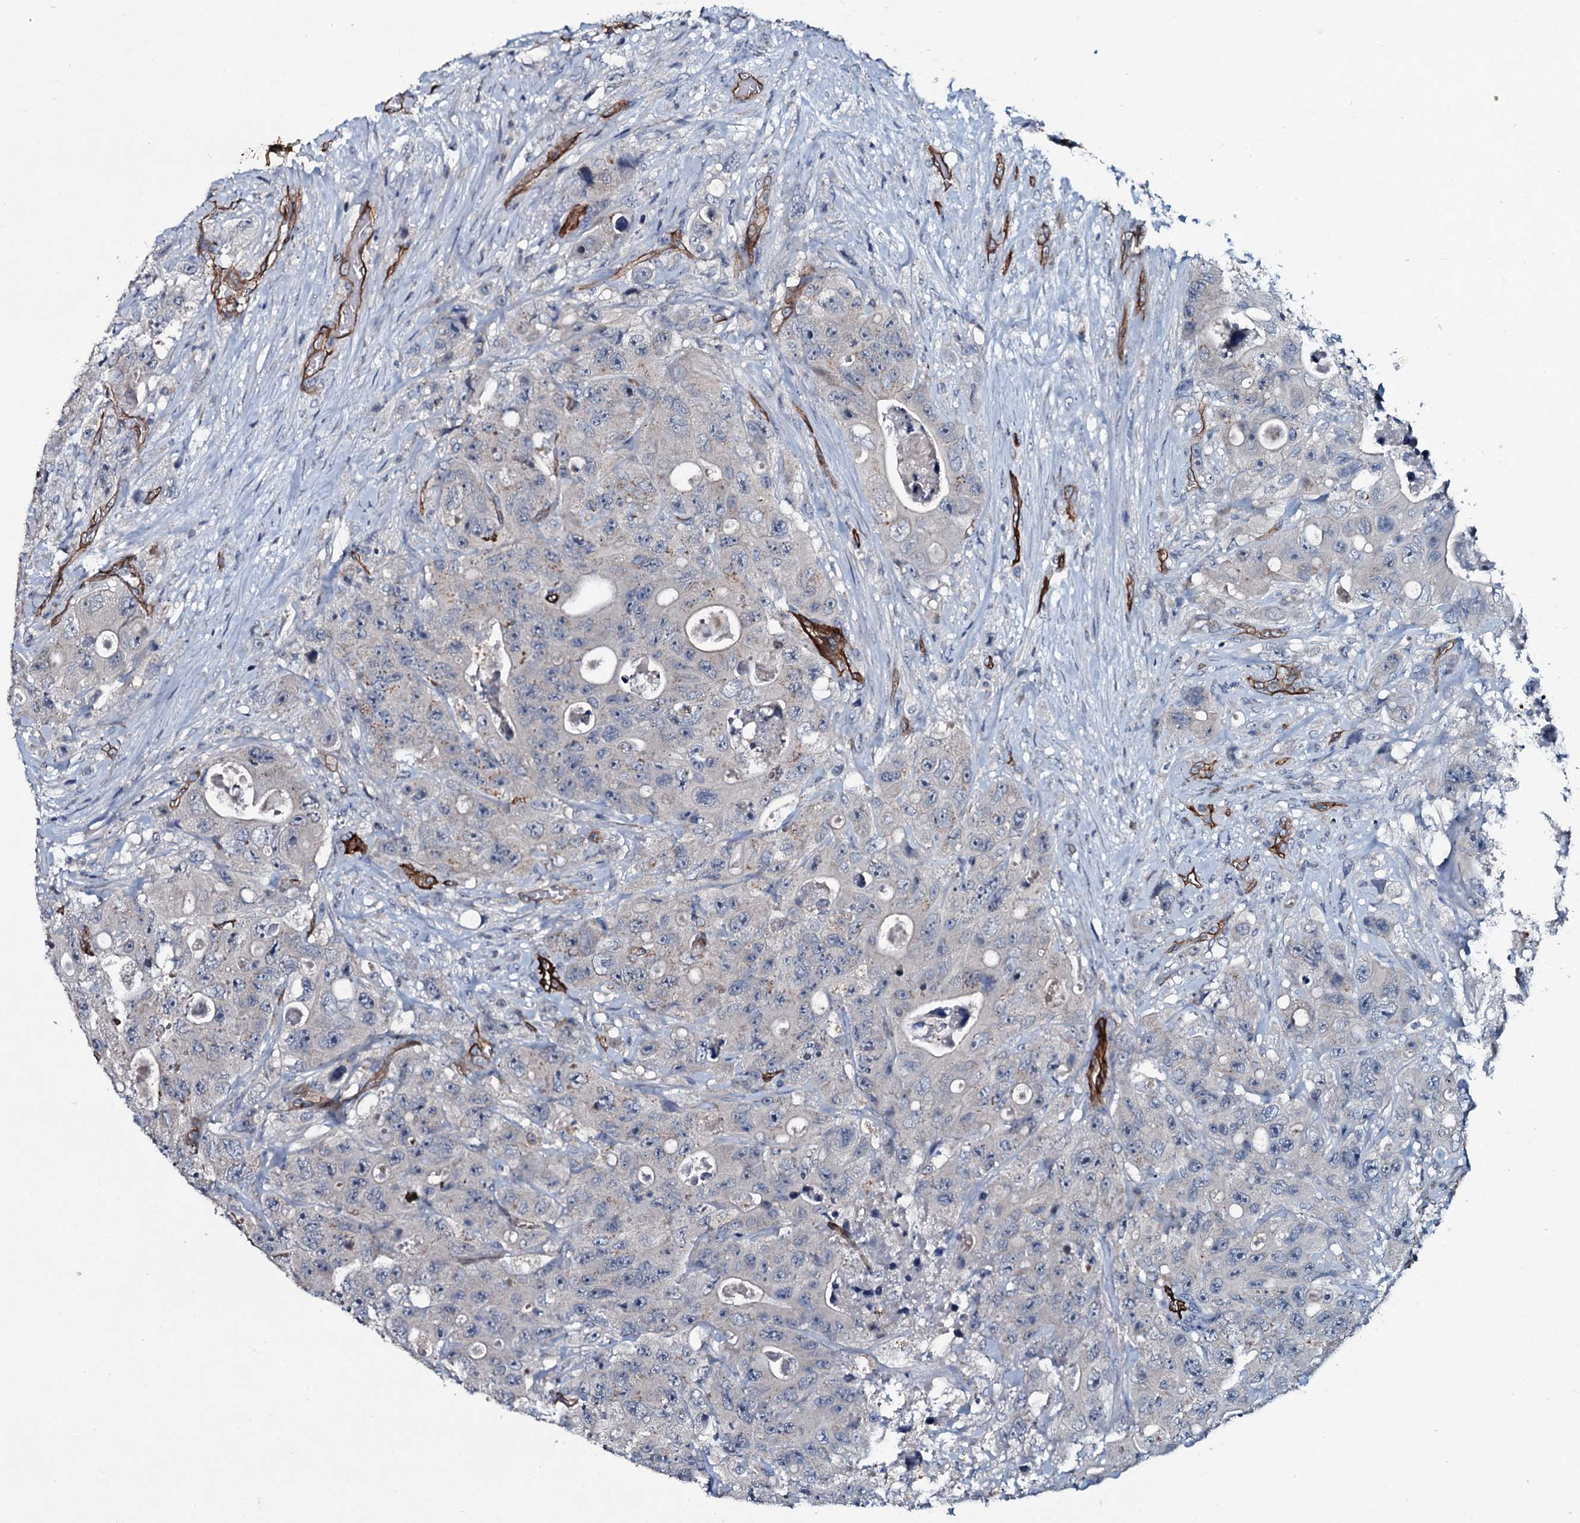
{"staining": {"intensity": "negative", "quantity": "none", "location": "none"}, "tissue": "colorectal cancer", "cell_type": "Tumor cells", "image_type": "cancer", "snomed": [{"axis": "morphology", "description": "Adenocarcinoma, NOS"}, {"axis": "topography", "description": "Colon"}], "caption": "Protein analysis of colorectal cancer (adenocarcinoma) shows no significant staining in tumor cells.", "gene": "CLEC14A", "patient": {"sex": "female", "age": 46}}